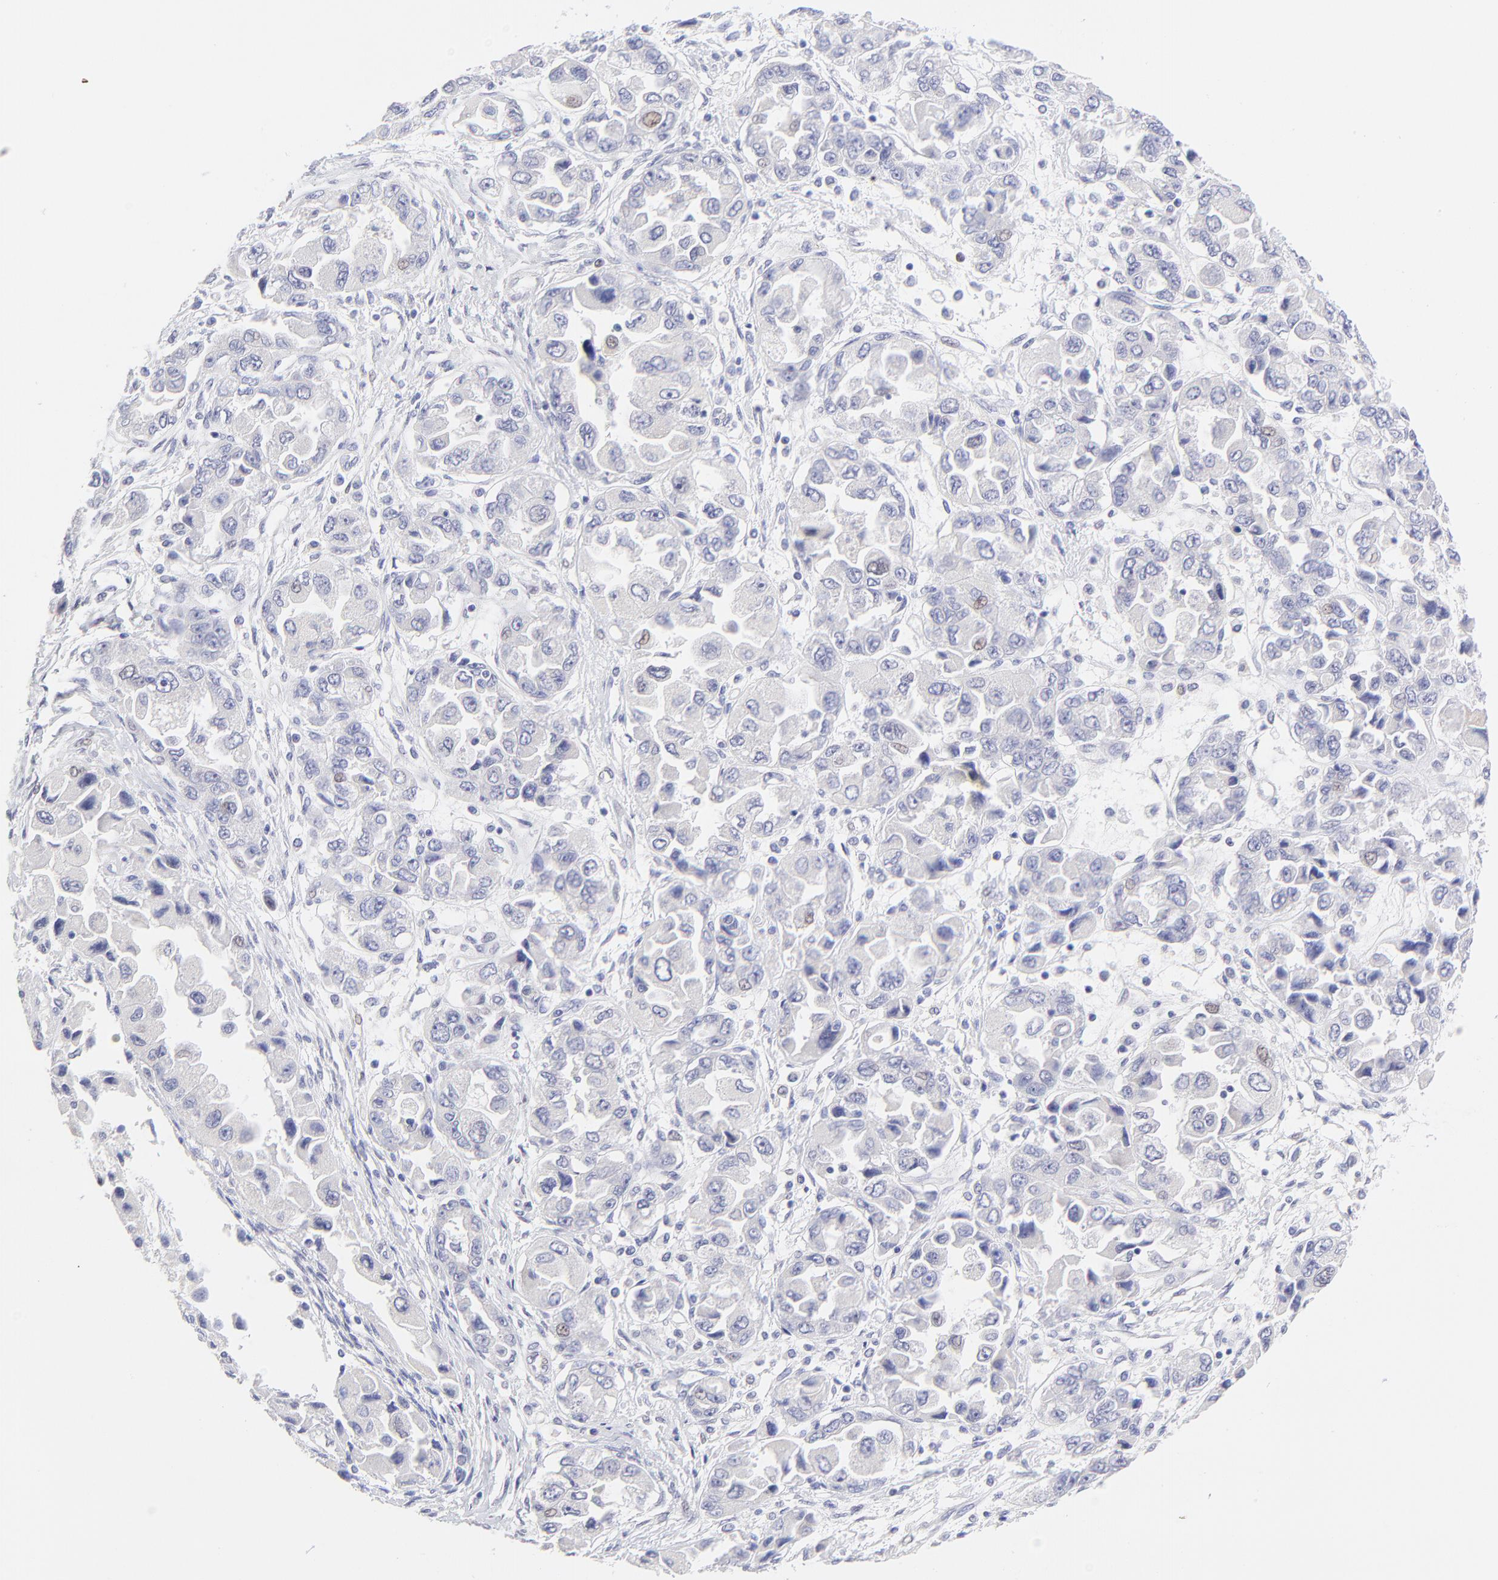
{"staining": {"intensity": "negative", "quantity": "none", "location": "none"}, "tissue": "ovarian cancer", "cell_type": "Tumor cells", "image_type": "cancer", "snomed": [{"axis": "morphology", "description": "Cystadenocarcinoma, serous, NOS"}, {"axis": "topography", "description": "Ovary"}], "caption": "Ovarian cancer (serous cystadenocarcinoma) stained for a protein using immunohistochemistry demonstrates no expression tumor cells.", "gene": "KLF4", "patient": {"sex": "female", "age": 84}}